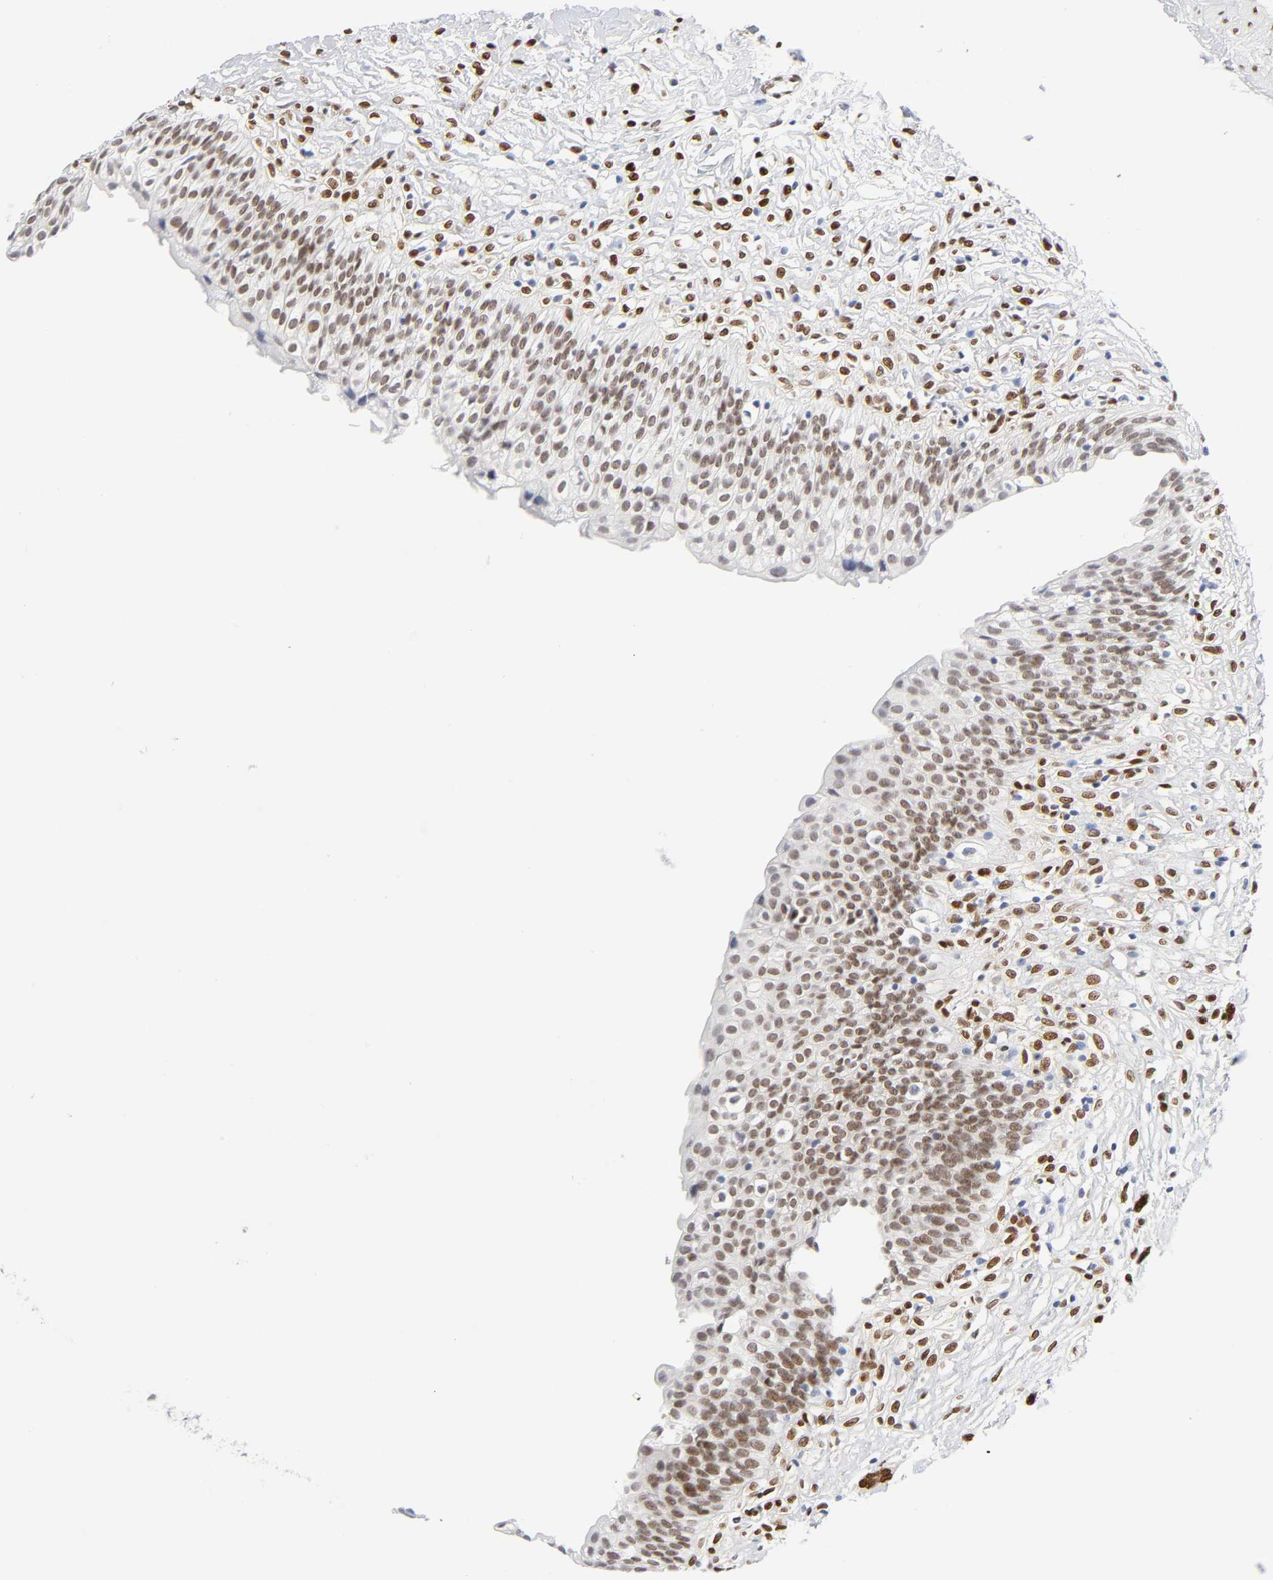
{"staining": {"intensity": "weak", "quantity": ">75%", "location": "nuclear"}, "tissue": "urinary bladder", "cell_type": "Urothelial cells", "image_type": "normal", "snomed": [{"axis": "morphology", "description": "Normal tissue, NOS"}, {"axis": "topography", "description": "Urinary bladder"}], "caption": "Immunohistochemistry micrograph of normal urinary bladder stained for a protein (brown), which shows low levels of weak nuclear expression in approximately >75% of urothelial cells.", "gene": "NFIC", "patient": {"sex": "female", "age": 80}}